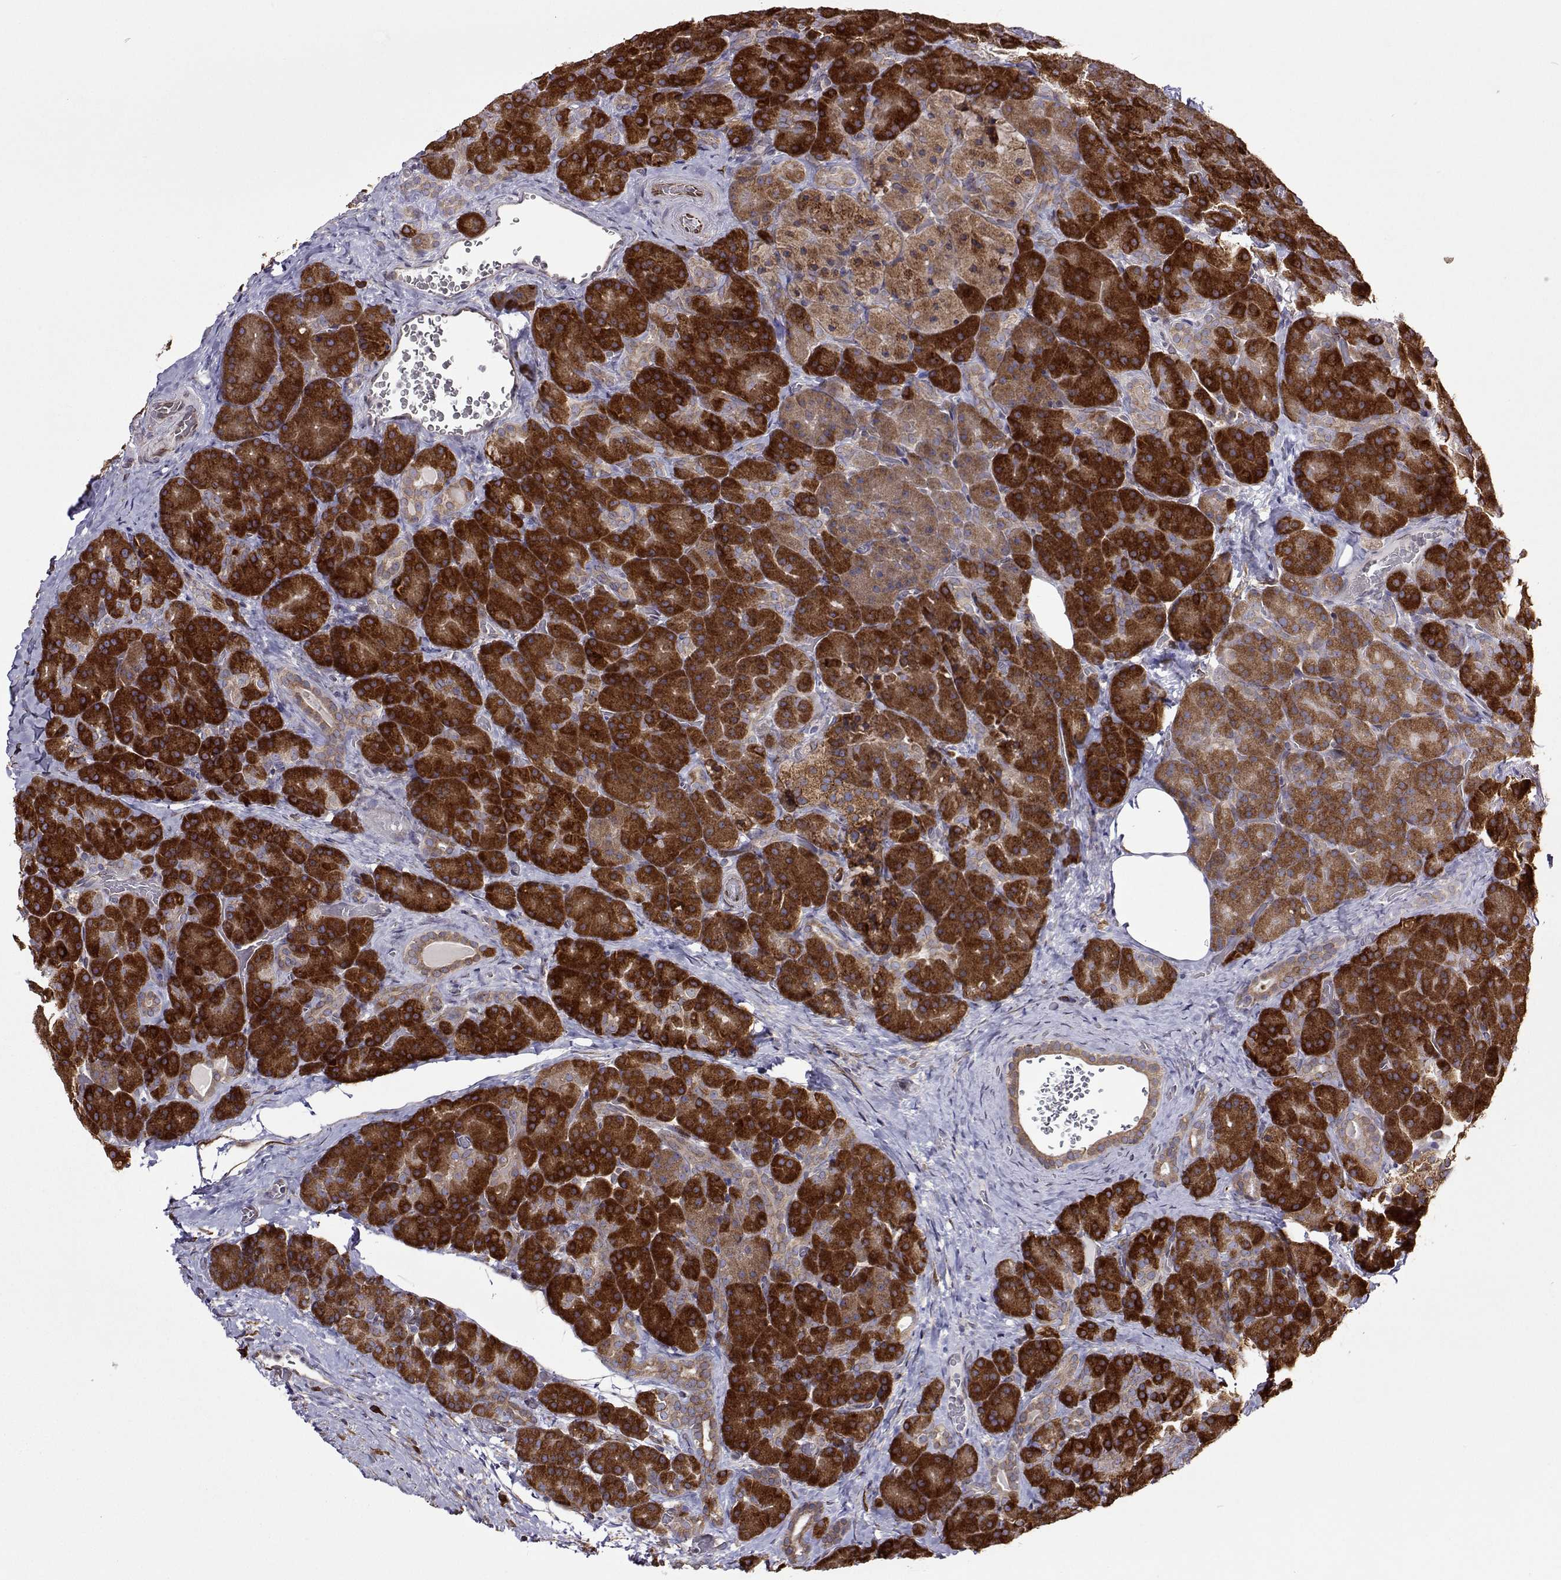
{"staining": {"intensity": "strong", "quantity": ">75%", "location": "cytoplasmic/membranous"}, "tissue": "pancreas", "cell_type": "Exocrine glandular cells", "image_type": "normal", "snomed": [{"axis": "morphology", "description": "Normal tissue, NOS"}, {"axis": "topography", "description": "Pancreas"}], "caption": "Immunohistochemical staining of unremarkable human pancreas shows >75% levels of strong cytoplasmic/membranous protein staining in about >75% of exocrine glandular cells.", "gene": "PGRMC2", "patient": {"sex": "male", "age": 57}}